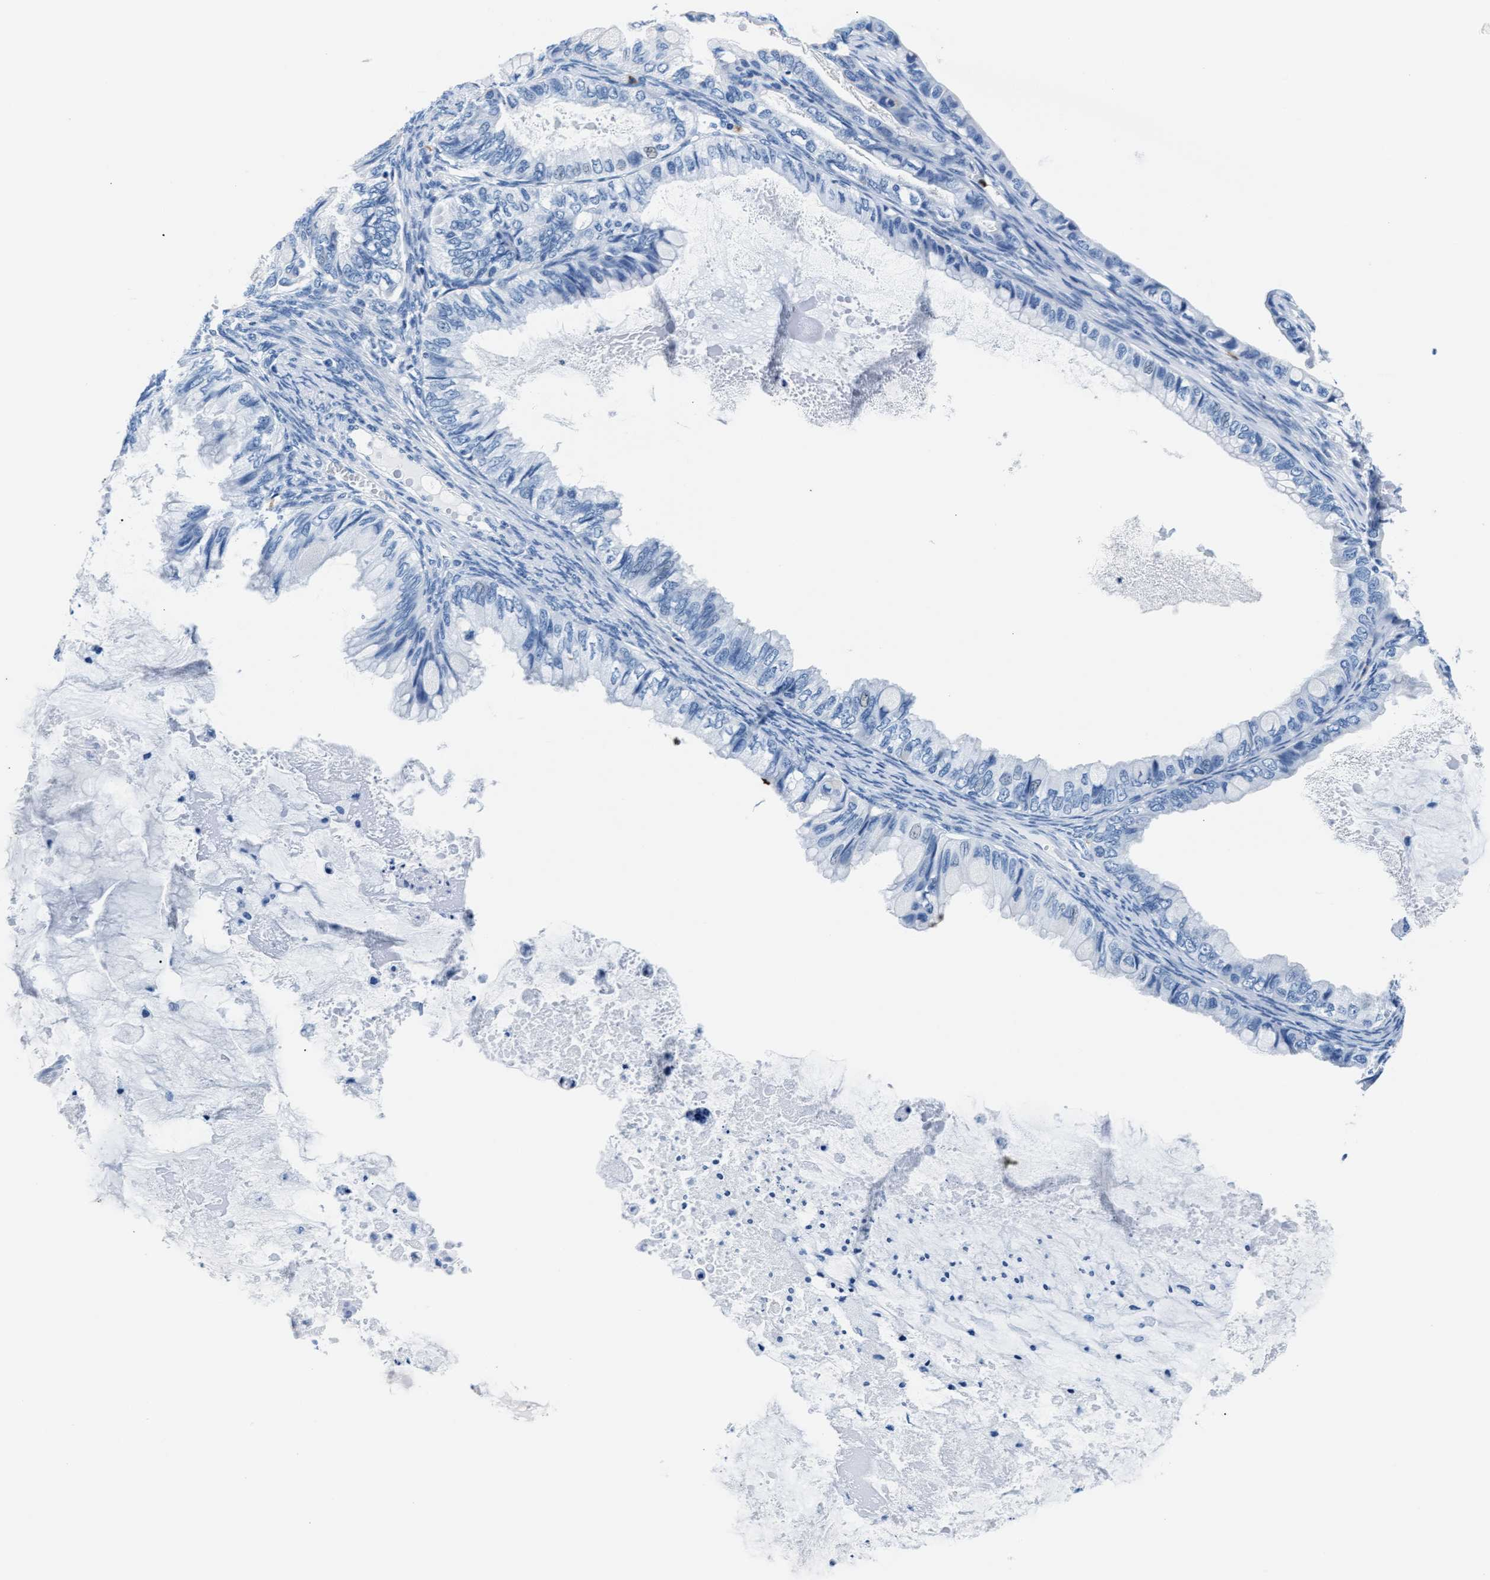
{"staining": {"intensity": "negative", "quantity": "none", "location": "none"}, "tissue": "ovarian cancer", "cell_type": "Tumor cells", "image_type": "cancer", "snomed": [{"axis": "morphology", "description": "Cystadenocarcinoma, mucinous, NOS"}, {"axis": "topography", "description": "Ovary"}], "caption": "Human ovarian cancer stained for a protein using immunohistochemistry reveals no staining in tumor cells.", "gene": "MMP8", "patient": {"sex": "female", "age": 80}}